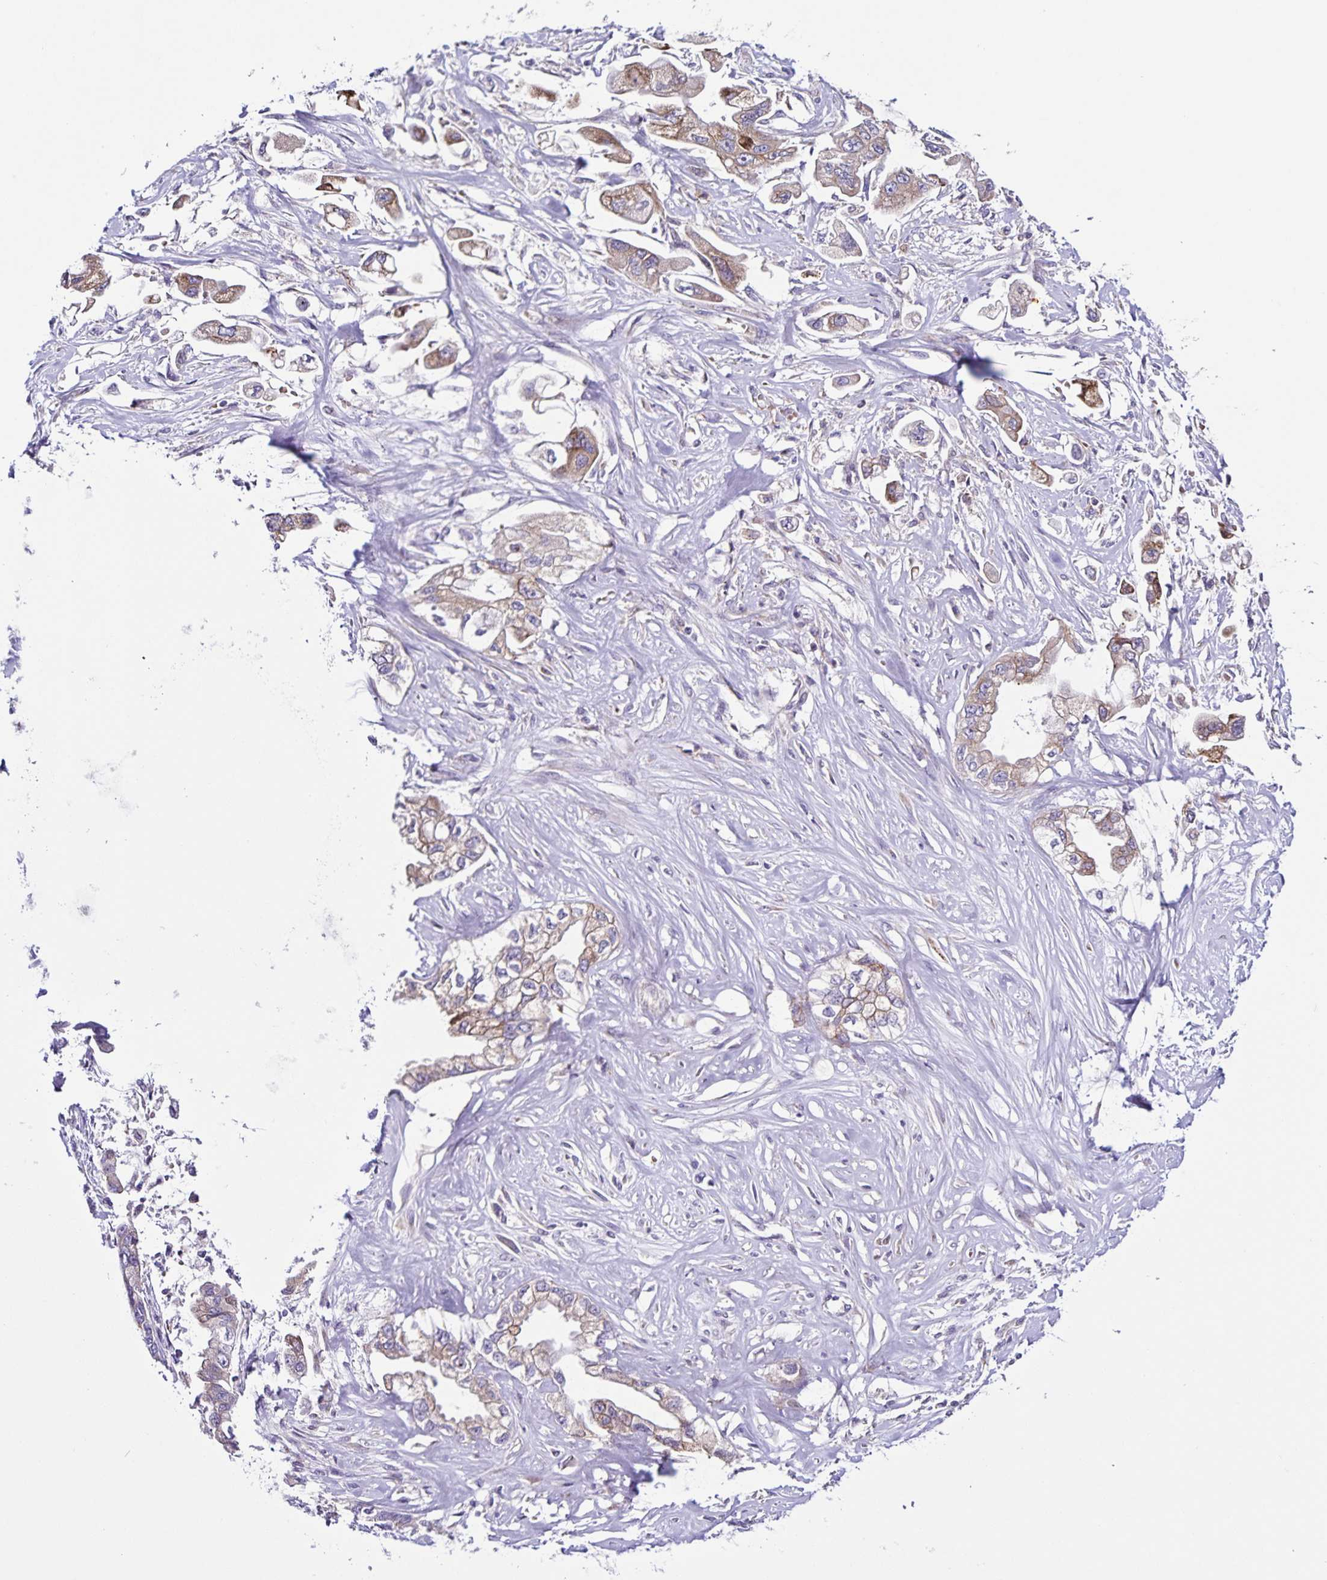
{"staining": {"intensity": "weak", "quantity": "25%-75%", "location": "cytoplasmic/membranous"}, "tissue": "stomach cancer", "cell_type": "Tumor cells", "image_type": "cancer", "snomed": [{"axis": "morphology", "description": "Adenocarcinoma, NOS"}, {"axis": "topography", "description": "Stomach"}], "caption": "Human stomach cancer stained for a protein (brown) exhibits weak cytoplasmic/membranous positive expression in approximately 25%-75% of tumor cells.", "gene": "RNFT2", "patient": {"sex": "male", "age": 62}}